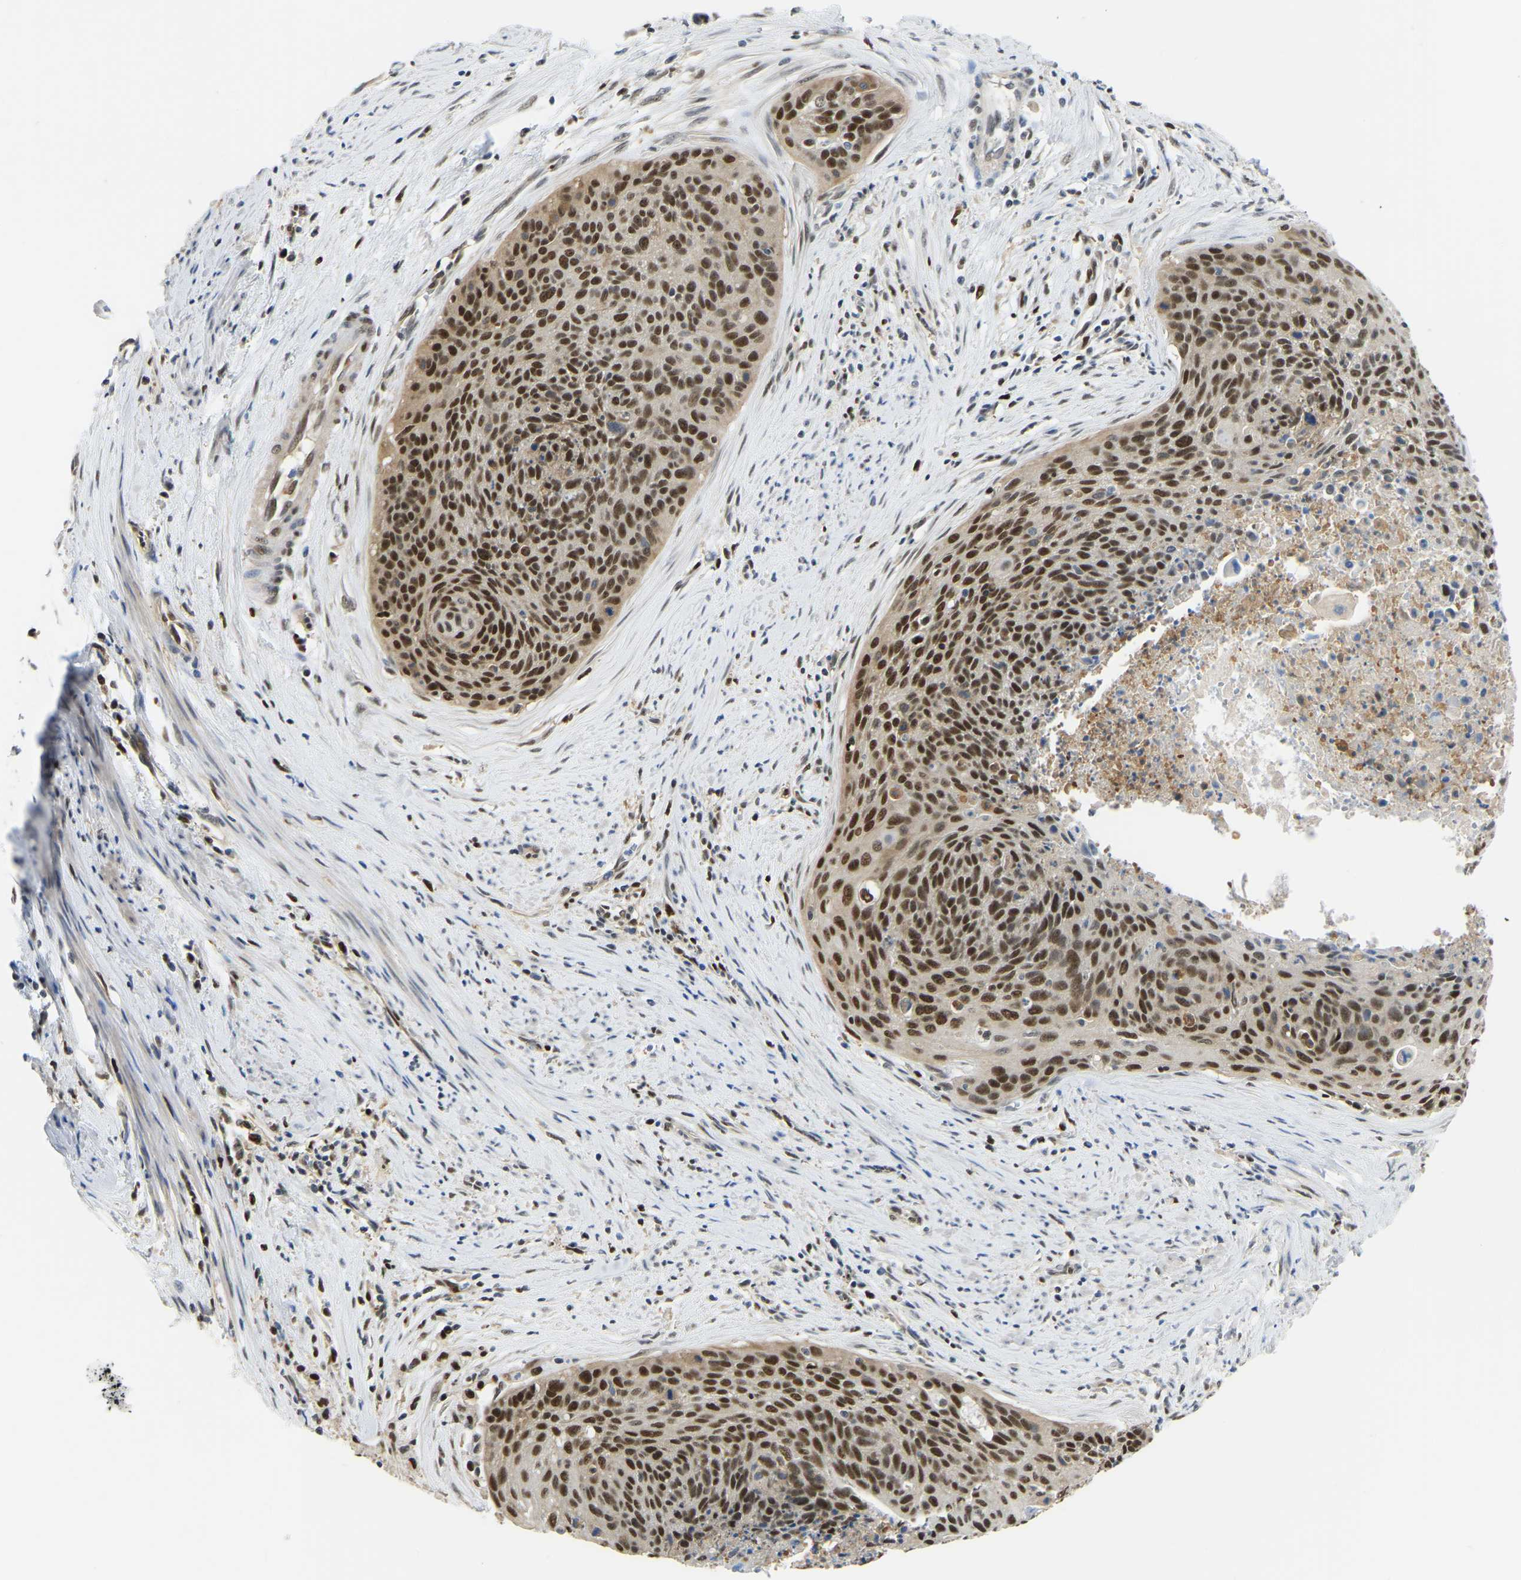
{"staining": {"intensity": "strong", "quantity": "25%-75%", "location": "nuclear"}, "tissue": "cervical cancer", "cell_type": "Tumor cells", "image_type": "cancer", "snomed": [{"axis": "morphology", "description": "Squamous cell carcinoma, NOS"}, {"axis": "topography", "description": "Cervix"}], "caption": "Cervical squamous cell carcinoma stained for a protein (brown) exhibits strong nuclear positive staining in approximately 25%-75% of tumor cells.", "gene": "KLRG2", "patient": {"sex": "female", "age": 55}}